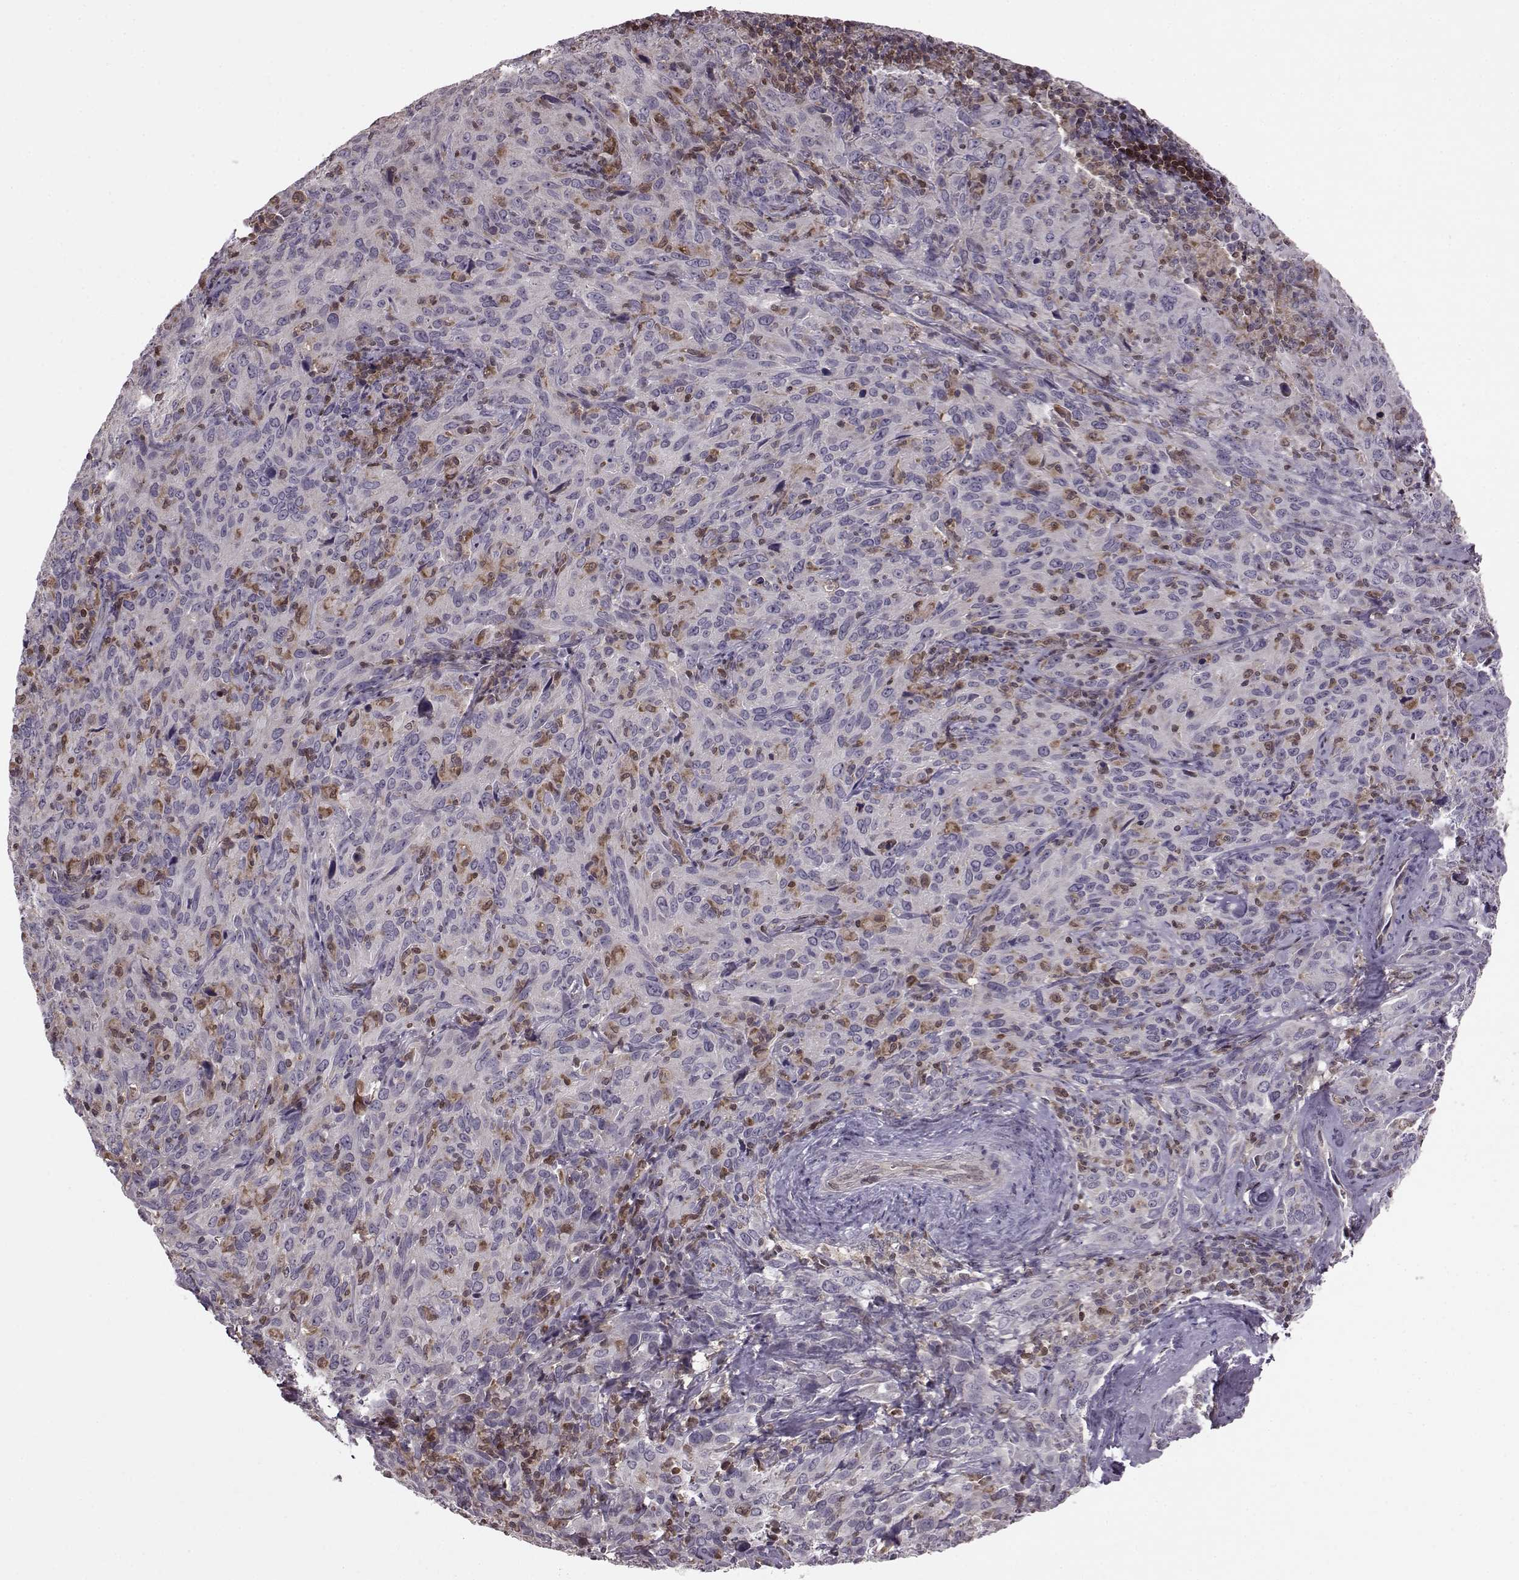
{"staining": {"intensity": "negative", "quantity": "none", "location": "none"}, "tissue": "cervical cancer", "cell_type": "Tumor cells", "image_type": "cancer", "snomed": [{"axis": "morphology", "description": "Squamous cell carcinoma, NOS"}, {"axis": "topography", "description": "Cervix"}], "caption": "Immunohistochemistry (IHC) histopathology image of neoplastic tissue: cervical cancer stained with DAB reveals no significant protein expression in tumor cells.", "gene": "CDC42SE1", "patient": {"sex": "female", "age": 51}}